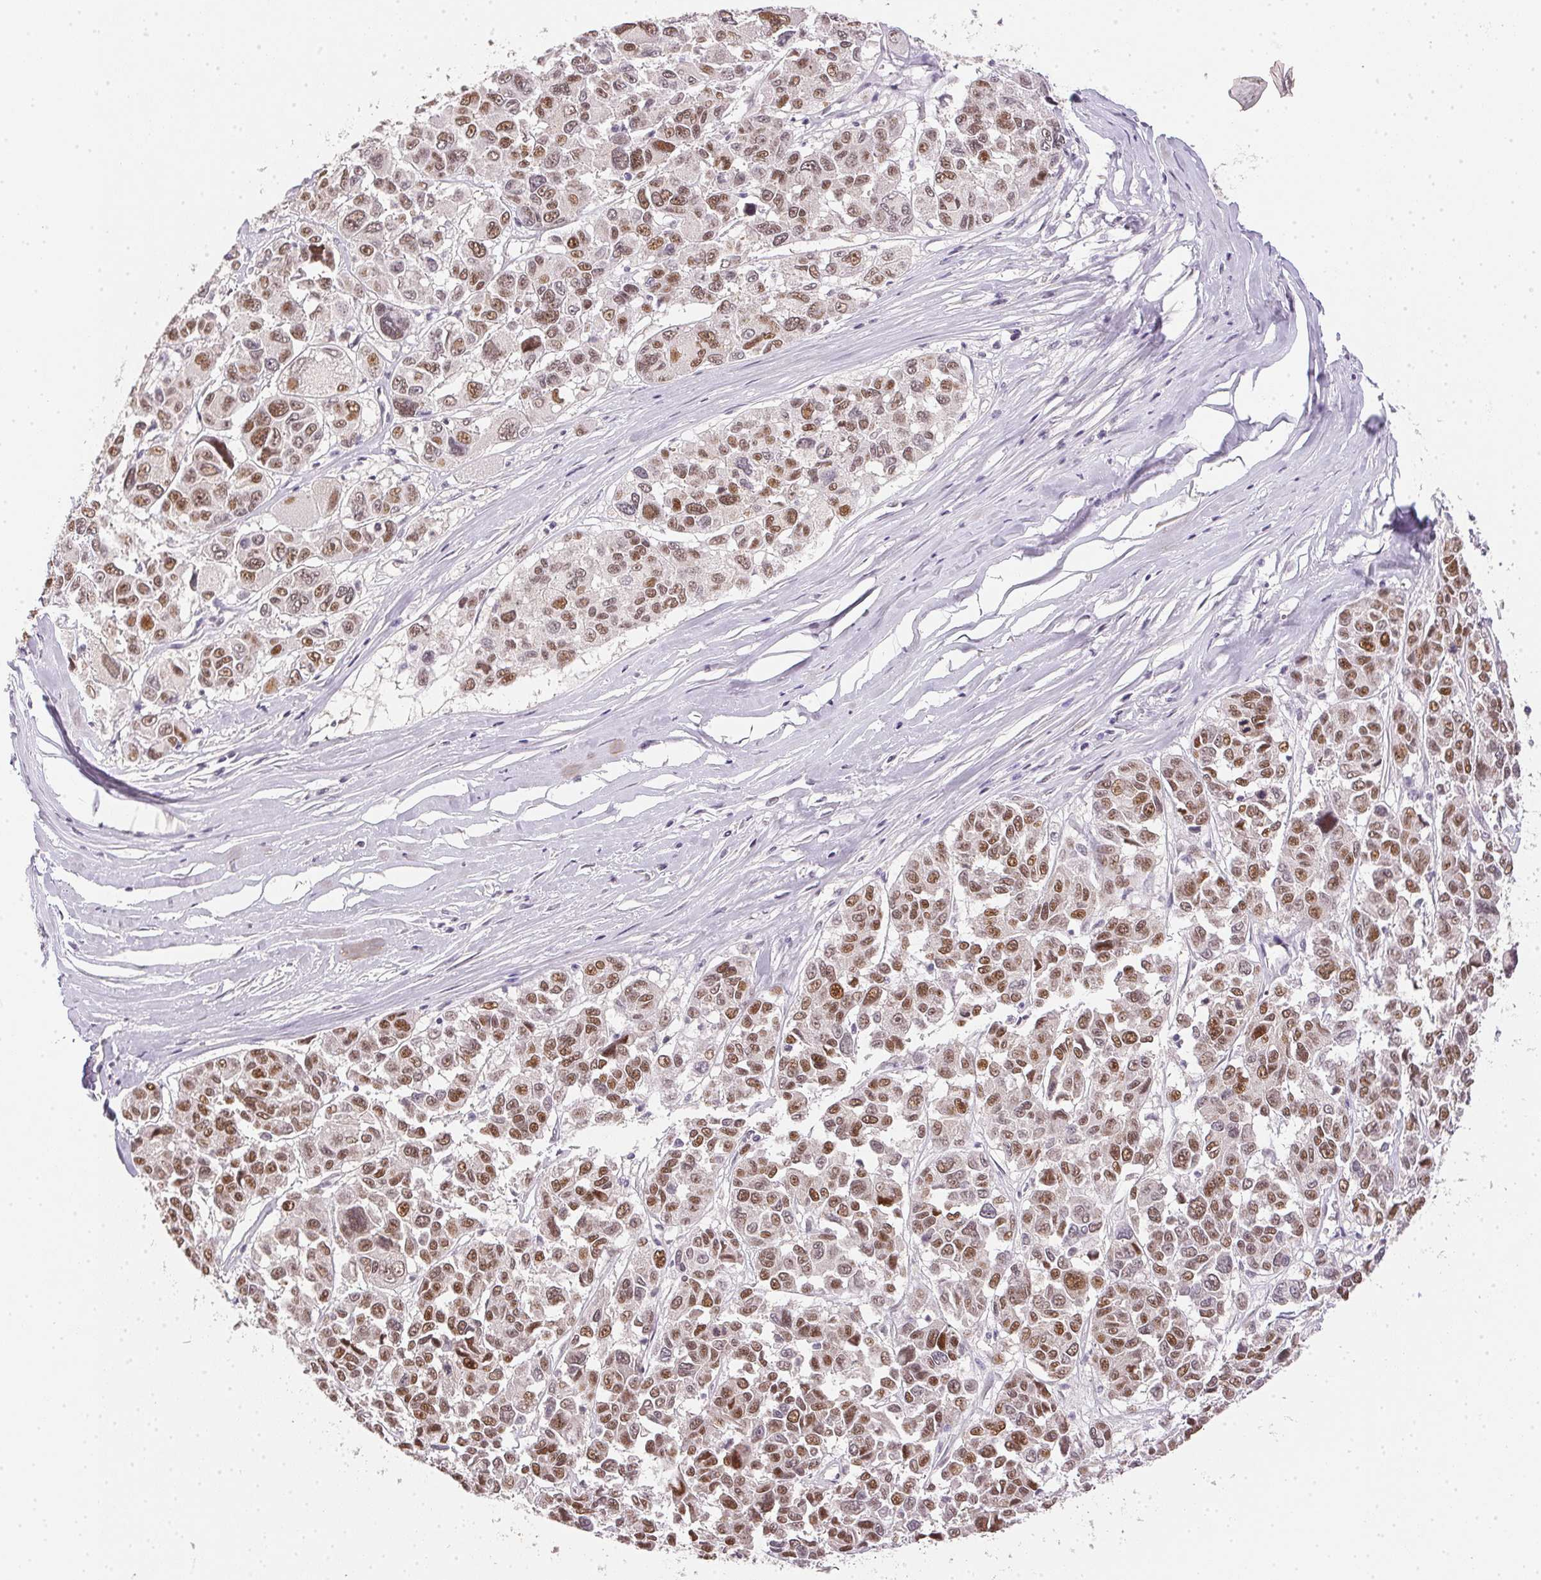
{"staining": {"intensity": "moderate", "quantity": ">75%", "location": "nuclear"}, "tissue": "melanoma", "cell_type": "Tumor cells", "image_type": "cancer", "snomed": [{"axis": "morphology", "description": "Malignant melanoma, NOS"}, {"axis": "topography", "description": "Skin"}], "caption": "The histopathology image exhibits immunohistochemical staining of melanoma. There is moderate nuclear positivity is present in about >75% of tumor cells.", "gene": "POLR3G", "patient": {"sex": "female", "age": 66}}